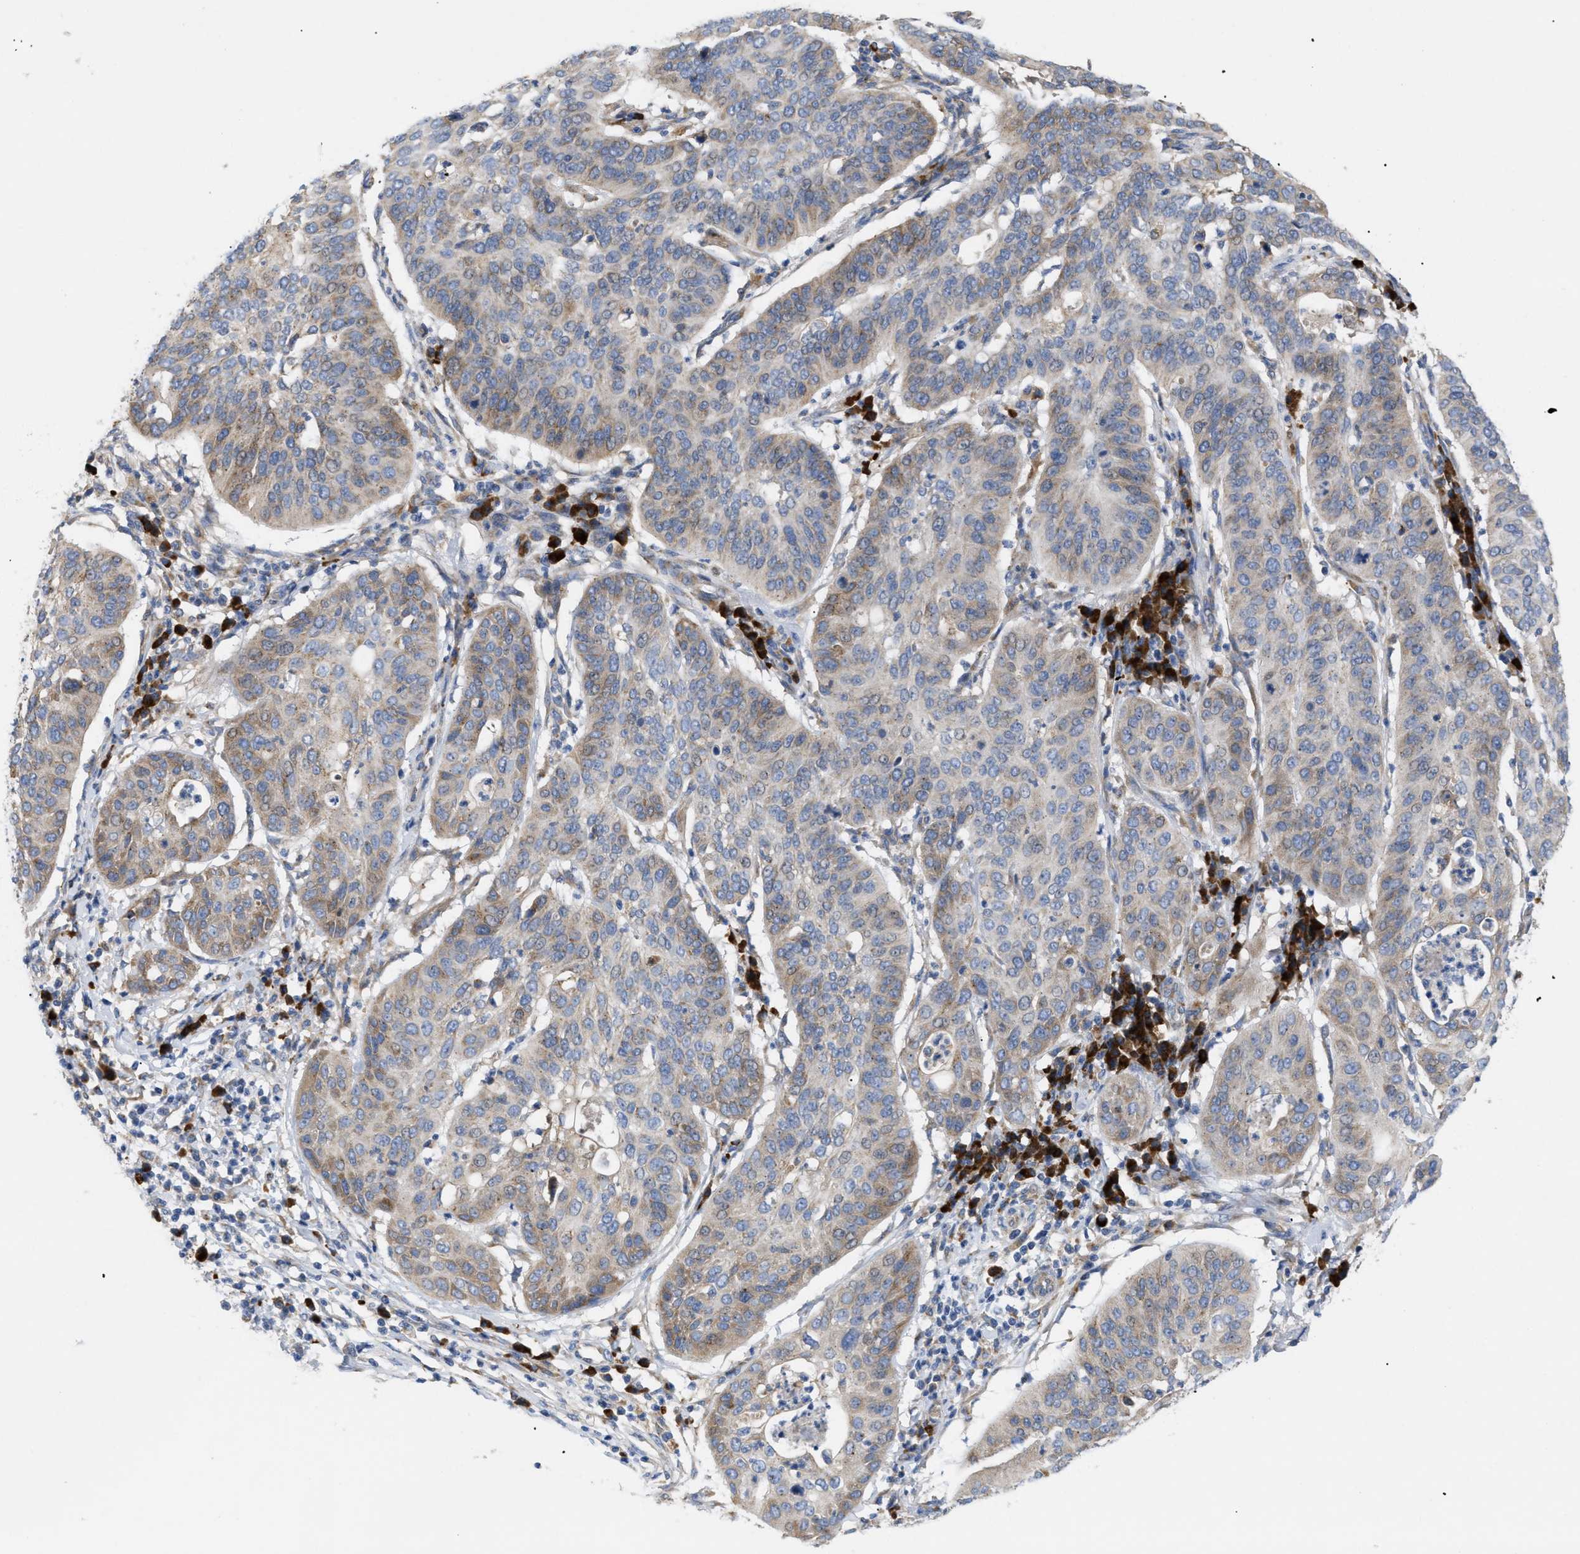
{"staining": {"intensity": "weak", "quantity": "25%-75%", "location": "cytoplasmic/membranous"}, "tissue": "cervical cancer", "cell_type": "Tumor cells", "image_type": "cancer", "snomed": [{"axis": "morphology", "description": "Normal tissue, NOS"}, {"axis": "morphology", "description": "Squamous cell carcinoma, NOS"}, {"axis": "topography", "description": "Cervix"}], "caption": "Immunohistochemistry (IHC) of human cervical squamous cell carcinoma demonstrates low levels of weak cytoplasmic/membranous staining in approximately 25%-75% of tumor cells.", "gene": "SLC50A1", "patient": {"sex": "female", "age": 39}}